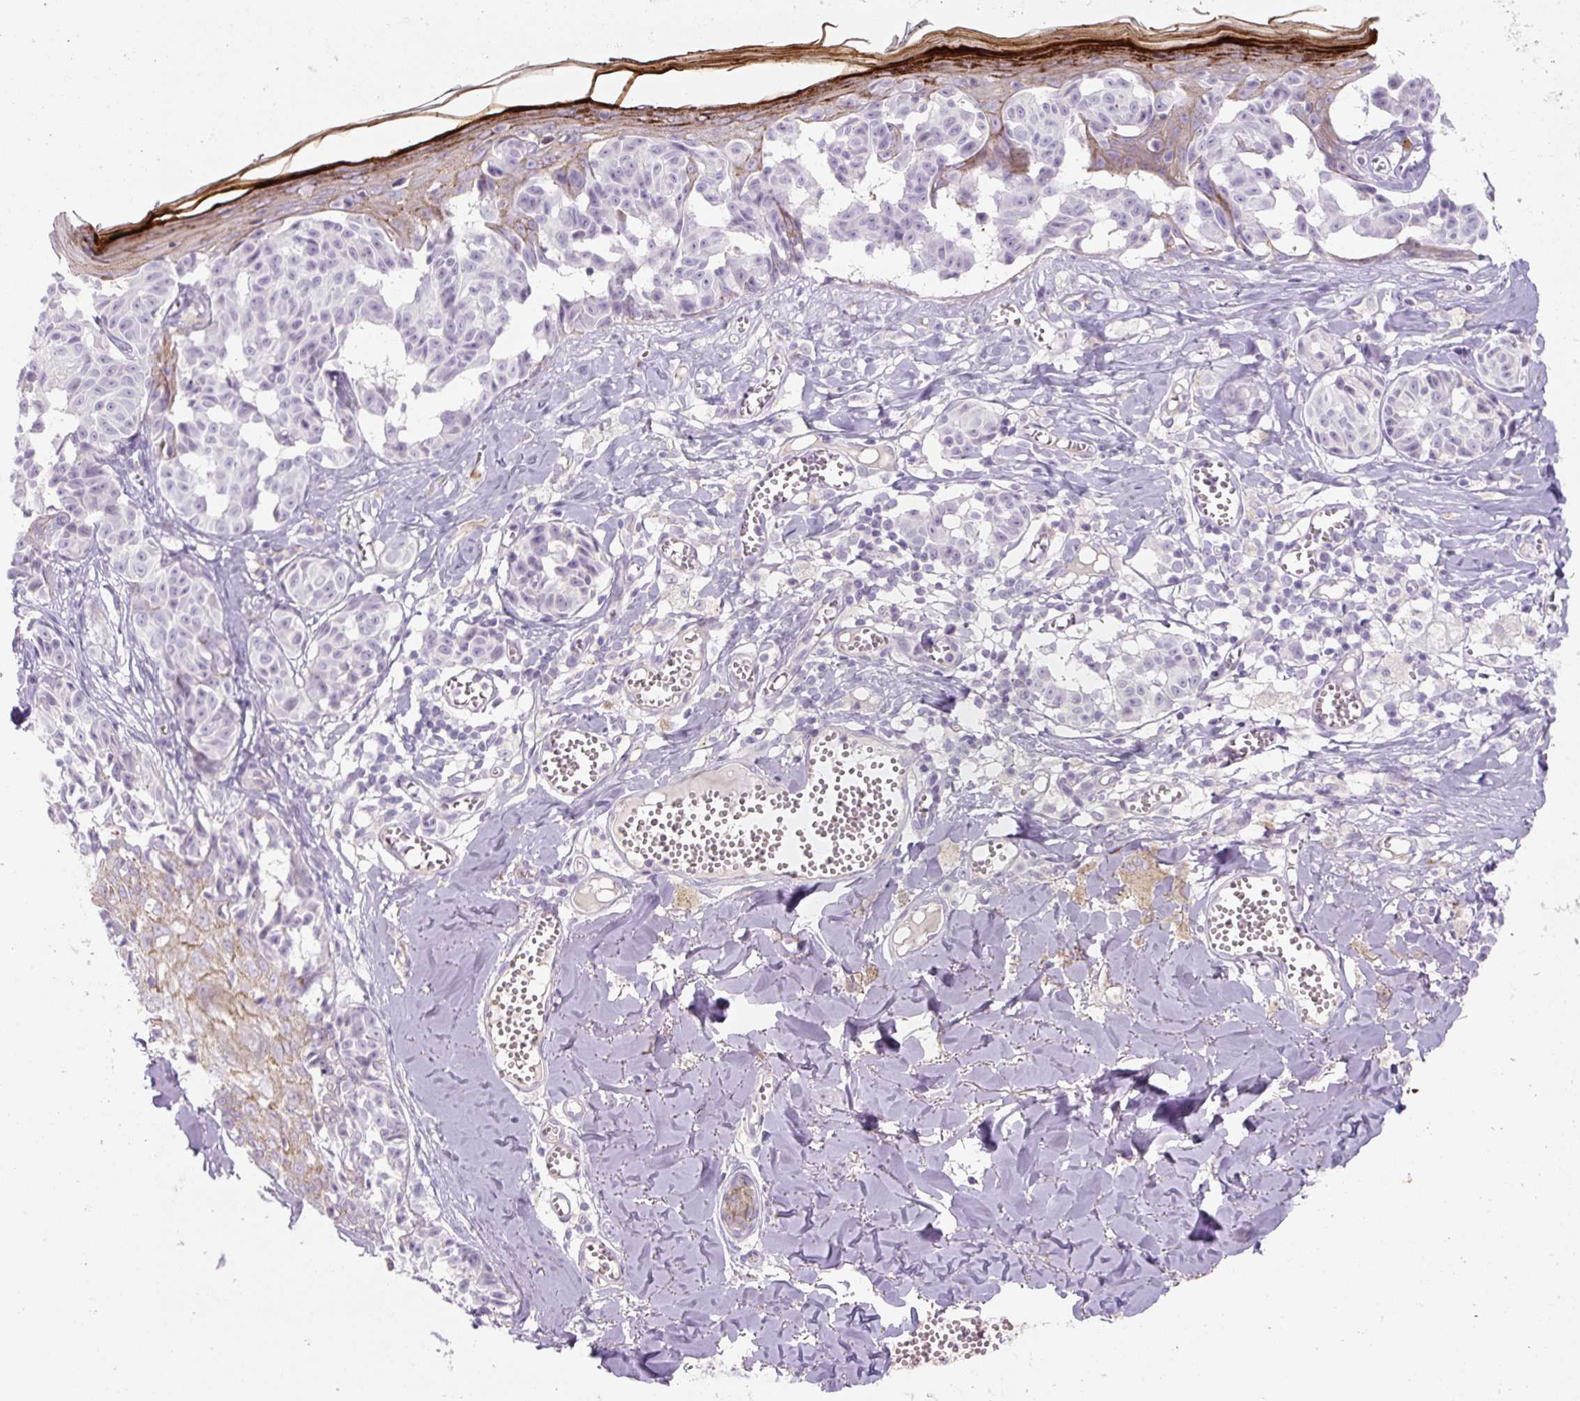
{"staining": {"intensity": "negative", "quantity": "none", "location": "none"}, "tissue": "melanoma", "cell_type": "Tumor cells", "image_type": "cancer", "snomed": [{"axis": "morphology", "description": "Malignant melanoma, NOS"}, {"axis": "topography", "description": "Skin"}], "caption": "Malignant melanoma was stained to show a protein in brown. There is no significant positivity in tumor cells. (Immunohistochemistry (ihc), brightfield microscopy, high magnification).", "gene": "PRM1", "patient": {"sex": "female", "age": 43}}